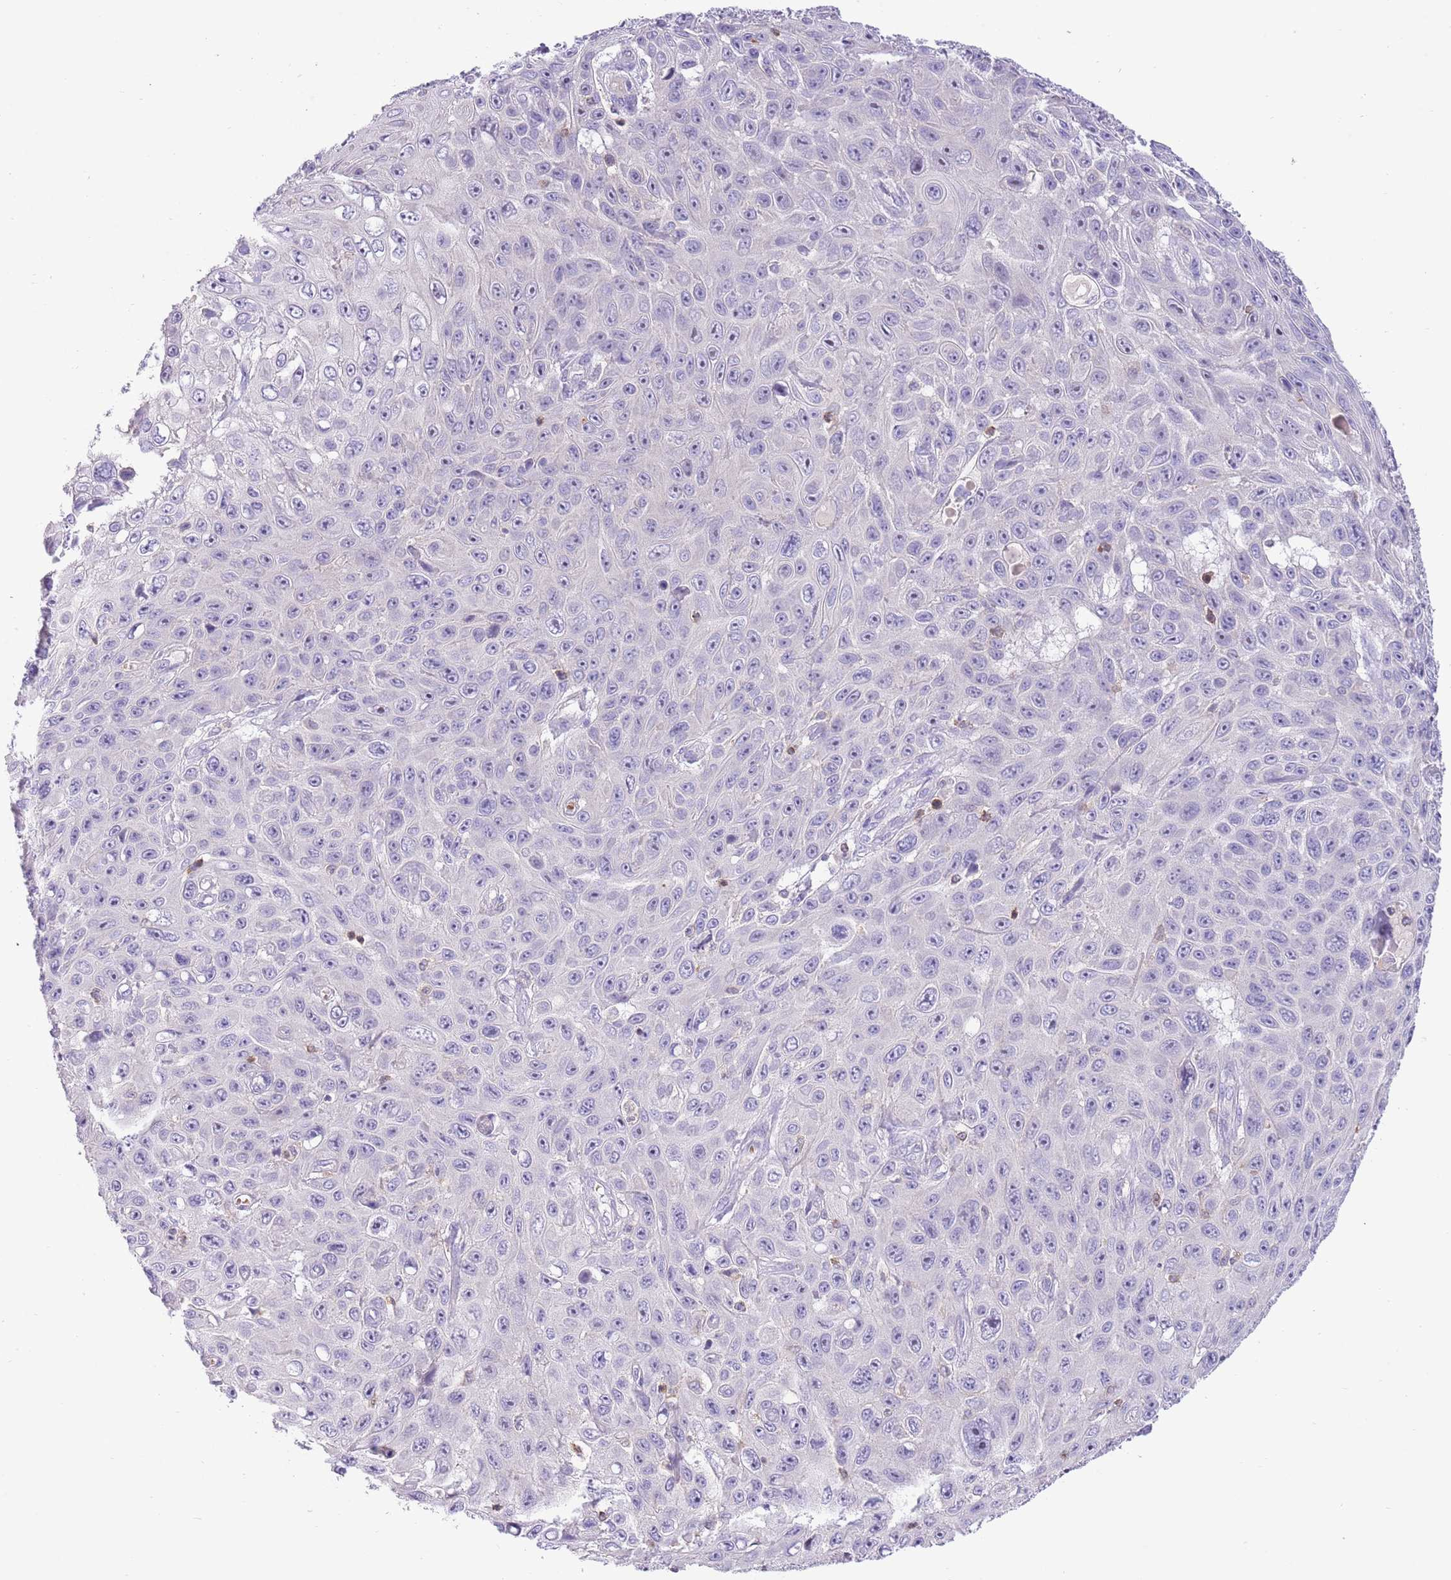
{"staining": {"intensity": "negative", "quantity": "none", "location": "none"}, "tissue": "skin cancer", "cell_type": "Tumor cells", "image_type": "cancer", "snomed": [{"axis": "morphology", "description": "Squamous cell carcinoma, NOS"}, {"axis": "topography", "description": "Skin"}], "caption": "An IHC histopathology image of skin cancer is shown. There is no staining in tumor cells of skin cancer.", "gene": "OR4Q3", "patient": {"sex": "male", "age": 82}}